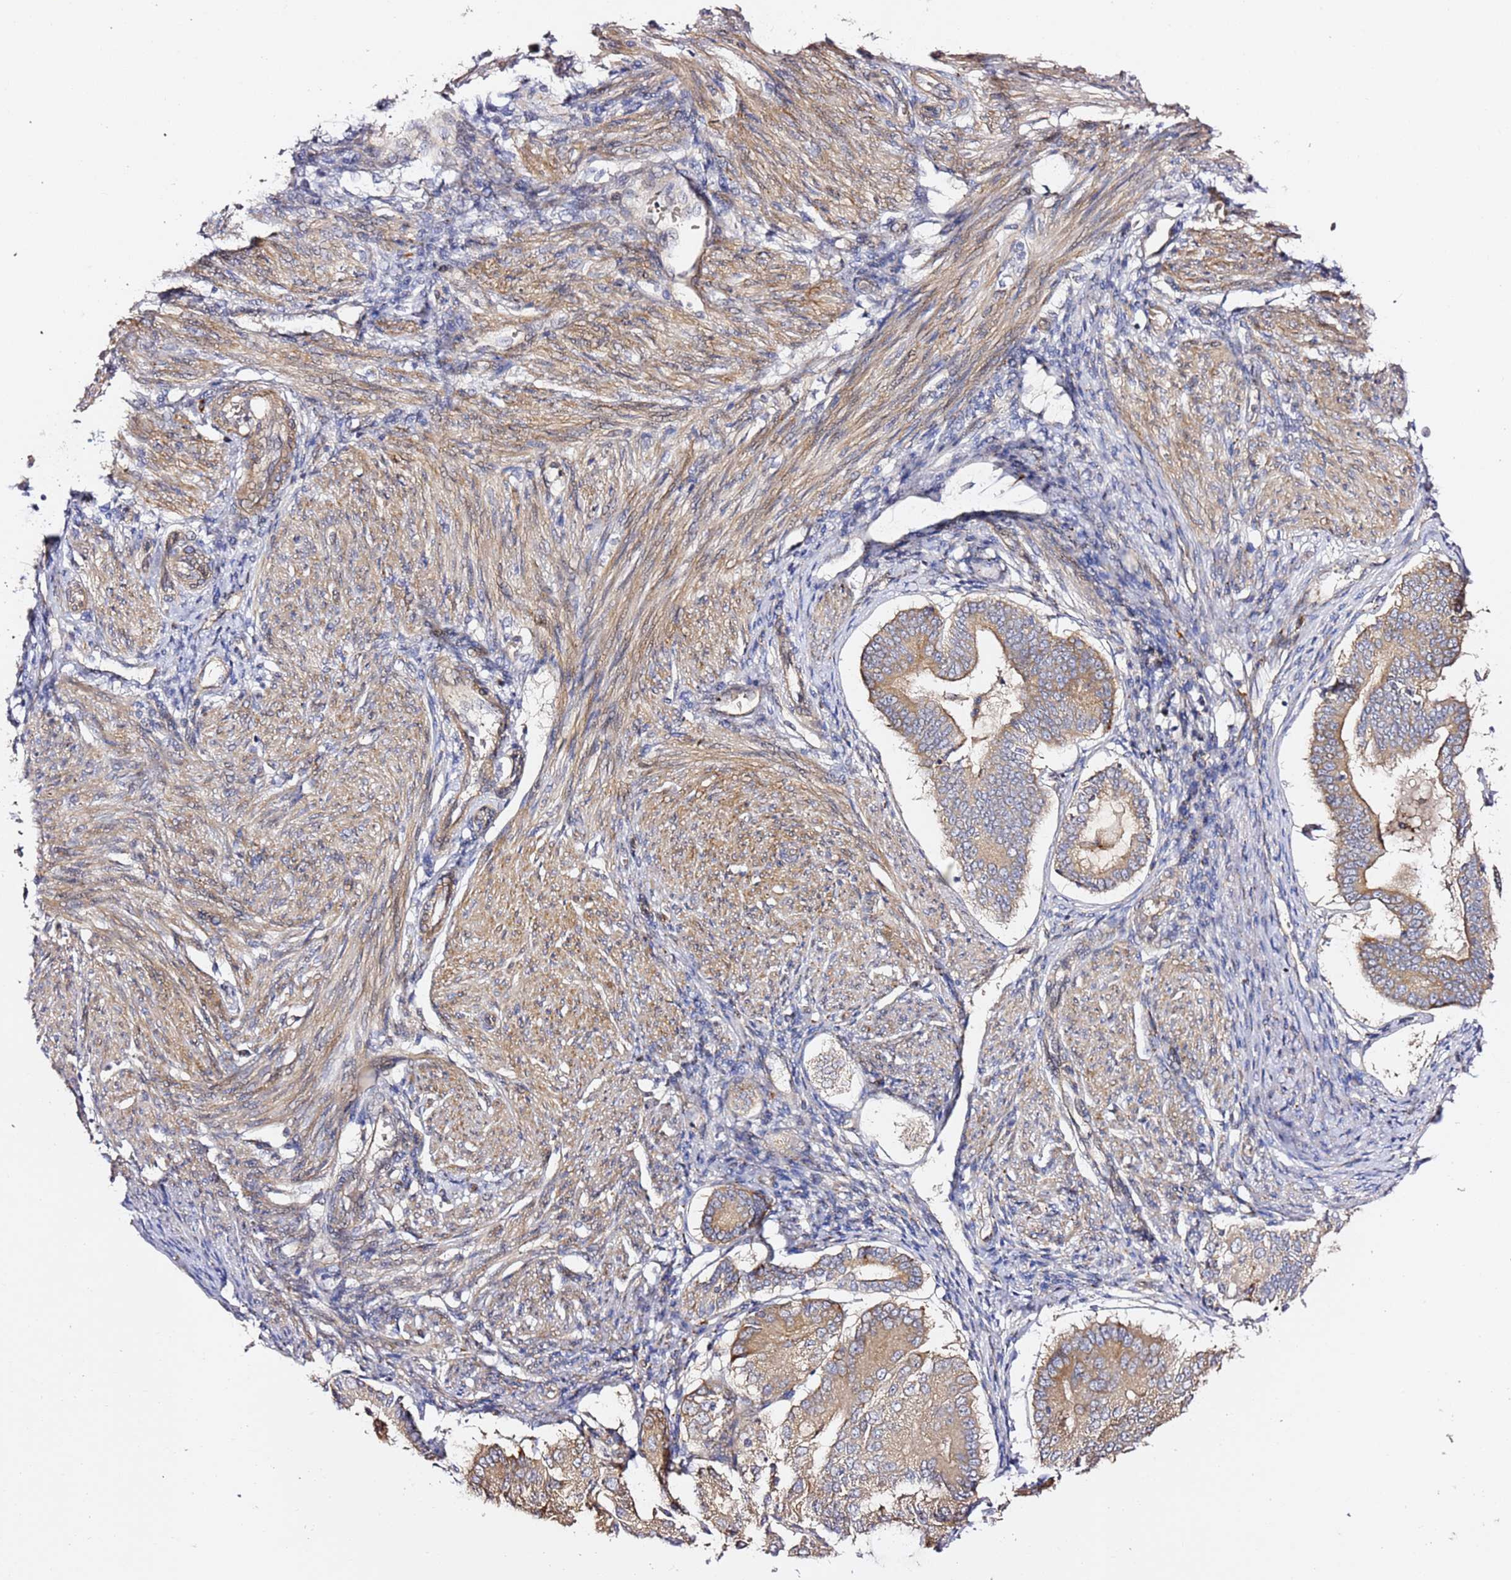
{"staining": {"intensity": "weak", "quantity": "25%-75%", "location": "cytoplasmic/membranous"}, "tissue": "endometrial cancer", "cell_type": "Tumor cells", "image_type": "cancer", "snomed": [{"axis": "morphology", "description": "Adenocarcinoma, NOS"}, {"axis": "topography", "description": "Endometrium"}], "caption": "The immunohistochemical stain shows weak cytoplasmic/membranous staining in tumor cells of adenocarcinoma (endometrial) tissue. The protein is shown in brown color, while the nuclei are stained blue.", "gene": "HSD17B7", "patient": {"sex": "female", "age": 81}}